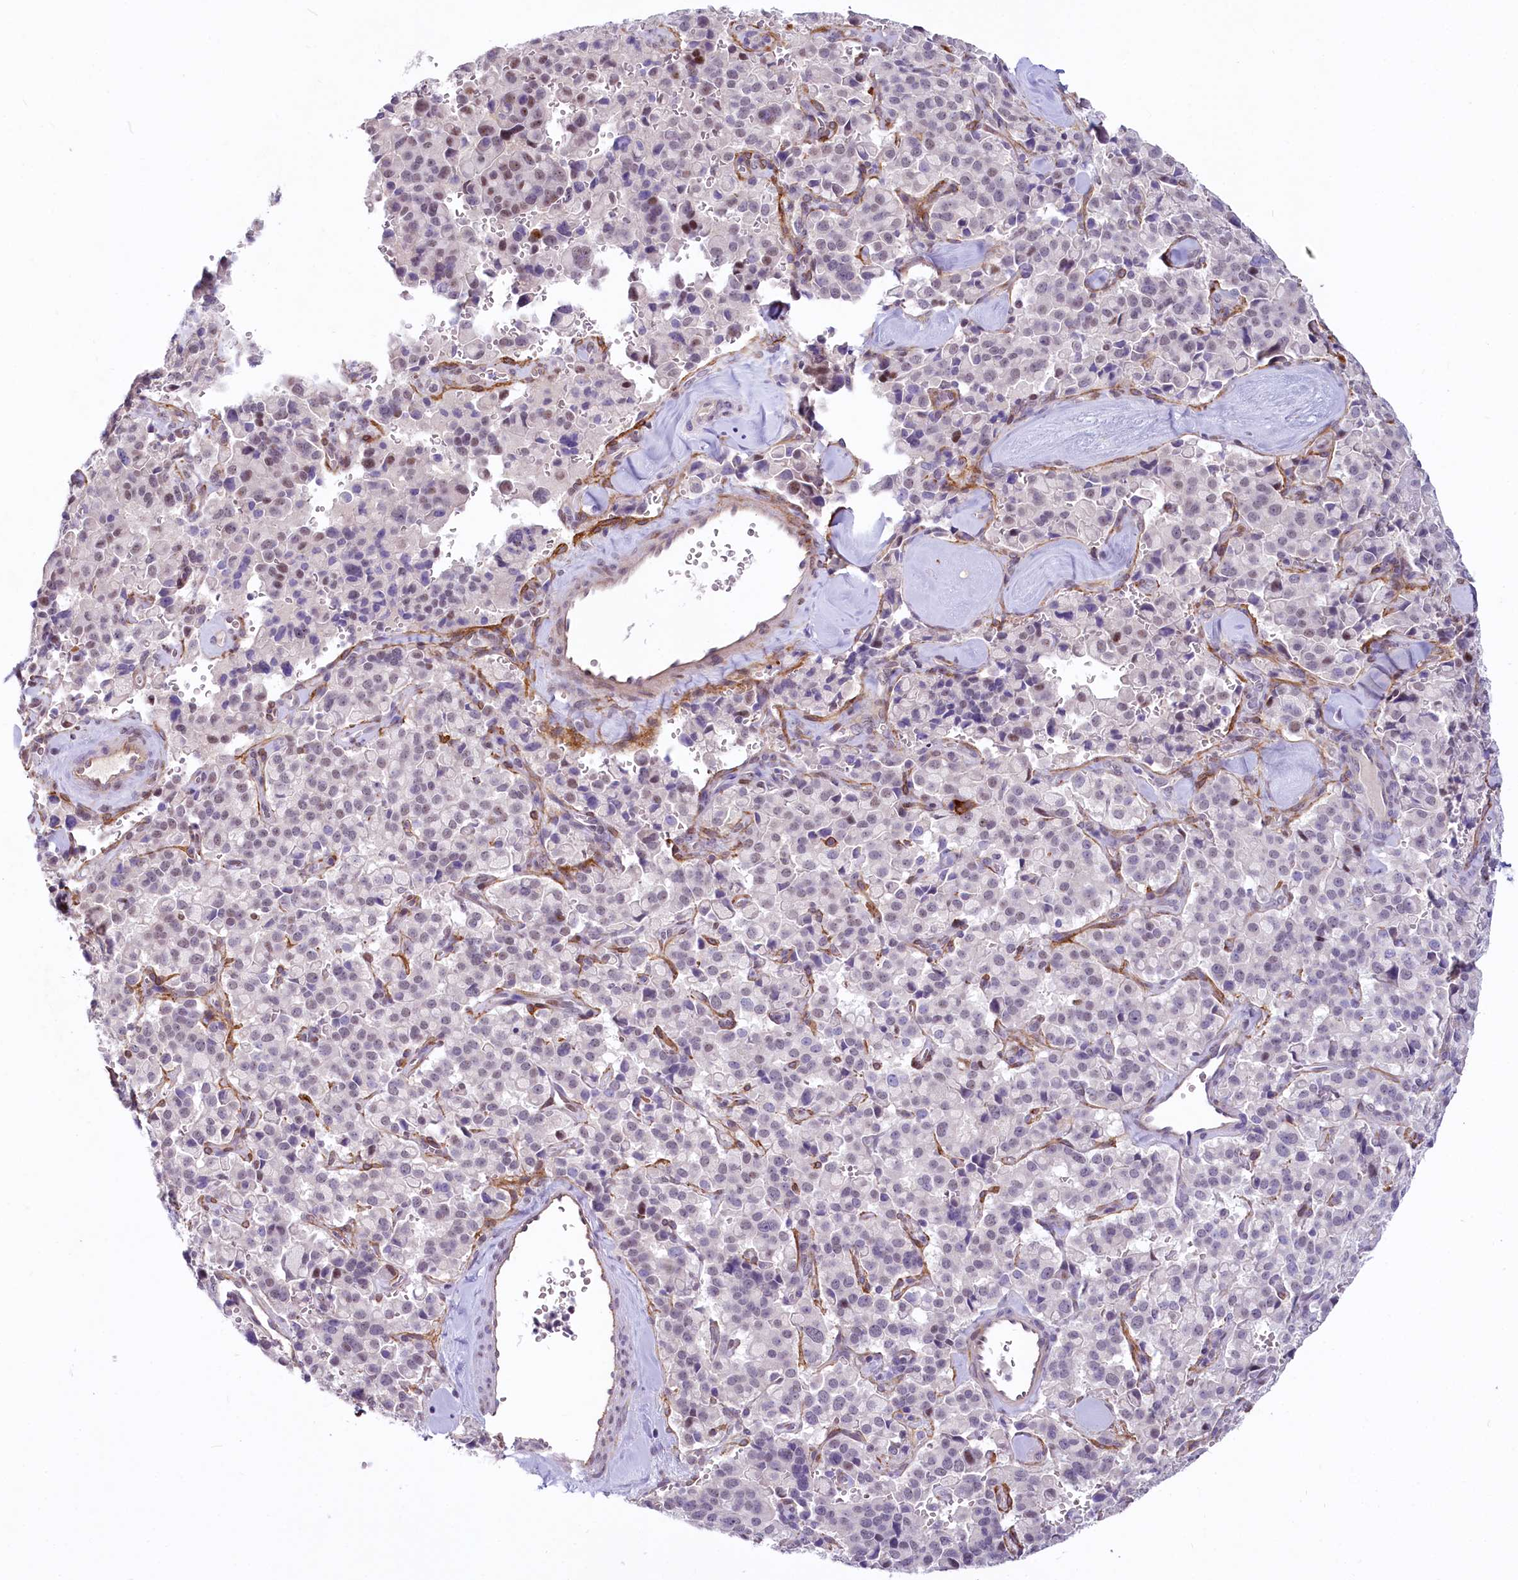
{"staining": {"intensity": "moderate", "quantity": "<25%", "location": "nuclear"}, "tissue": "pancreatic cancer", "cell_type": "Tumor cells", "image_type": "cancer", "snomed": [{"axis": "morphology", "description": "Adenocarcinoma, NOS"}, {"axis": "topography", "description": "Pancreas"}], "caption": "Protein staining of pancreatic adenocarcinoma tissue displays moderate nuclear positivity in approximately <25% of tumor cells.", "gene": "PROCR", "patient": {"sex": "male", "age": 65}}